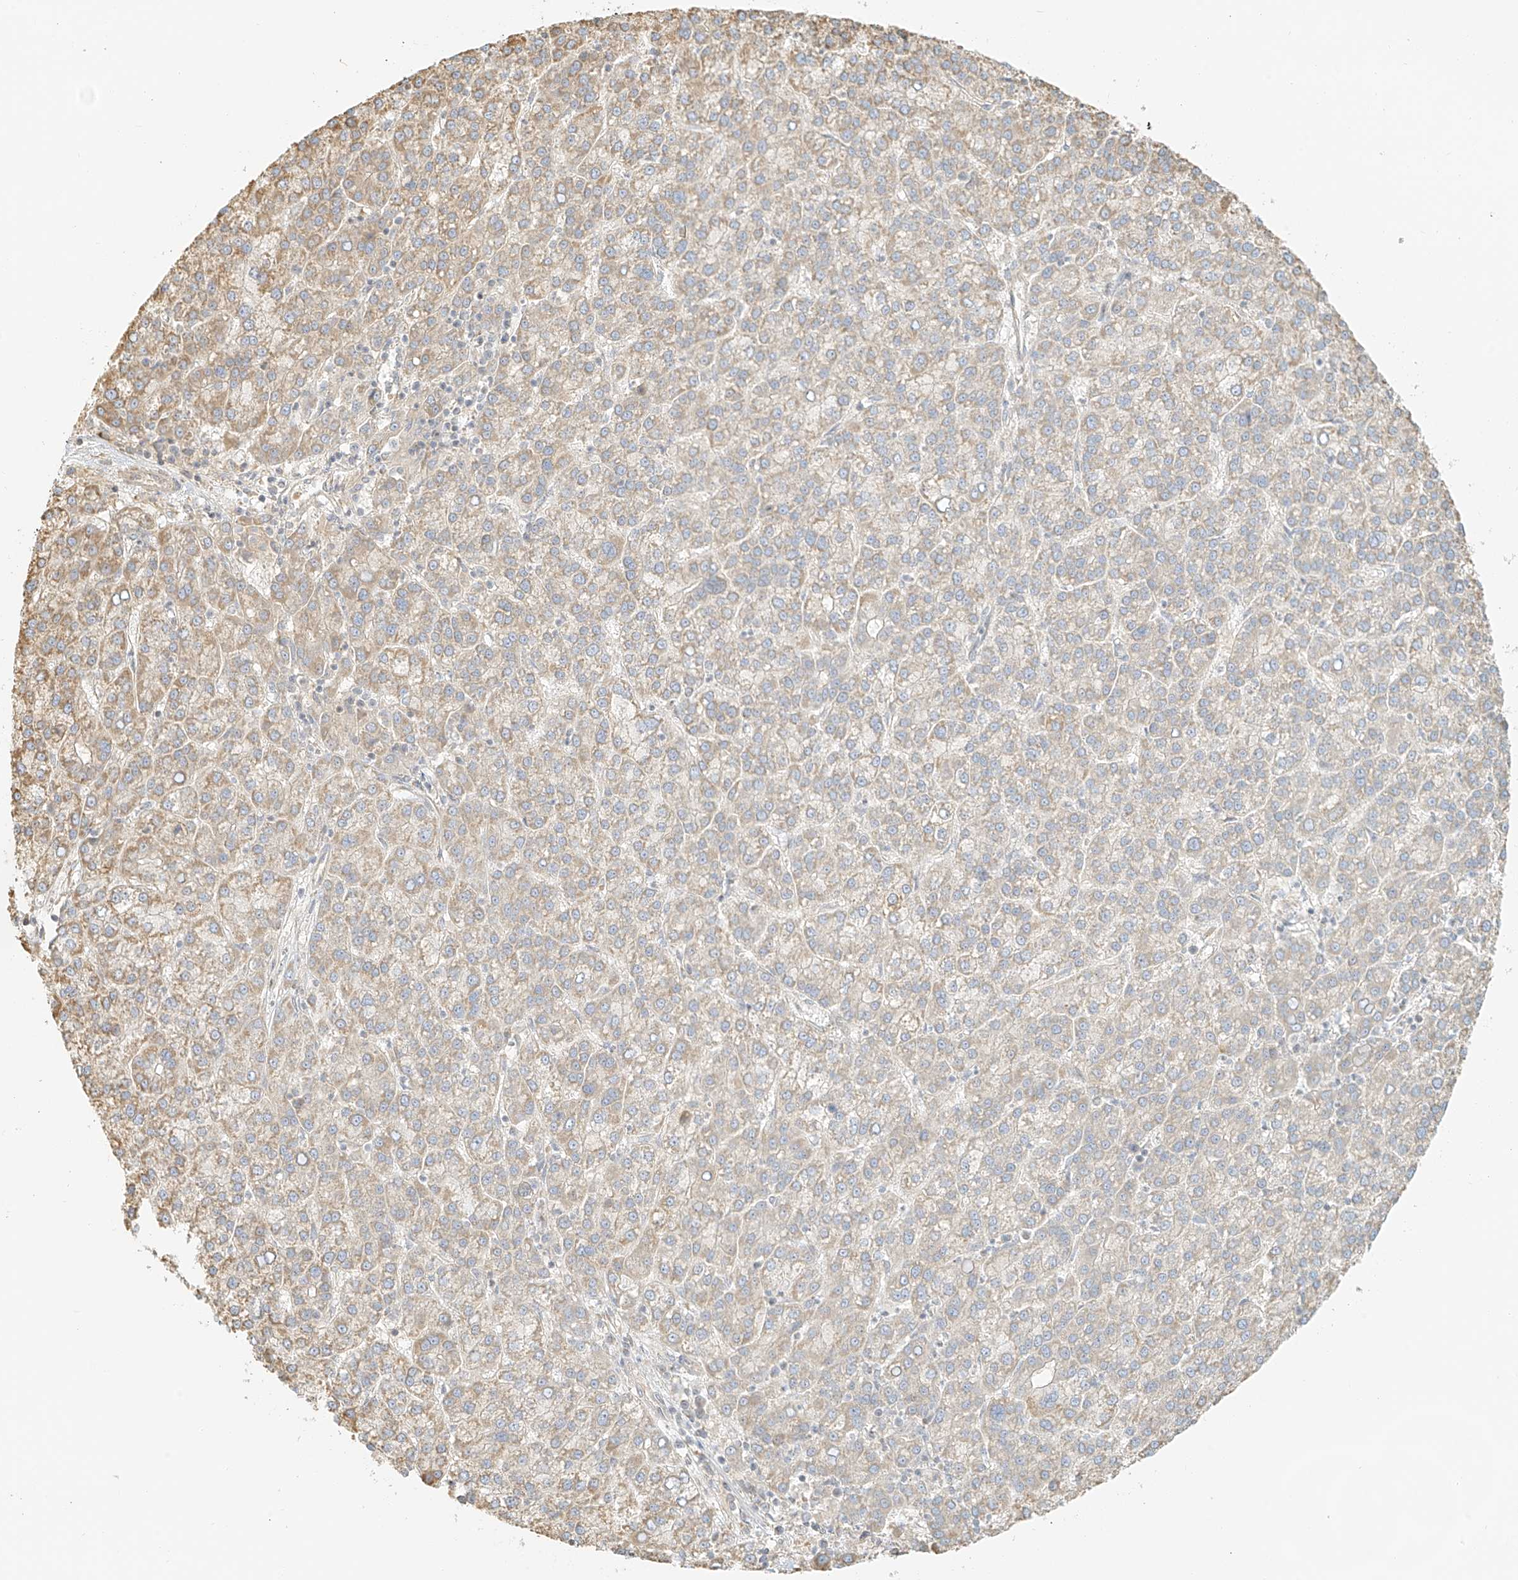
{"staining": {"intensity": "weak", "quantity": ">75%", "location": "cytoplasmic/membranous"}, "tissue": "liver cancer", "cell_type": "Tumor cells", "image_type": "cancer", "snomed": [{"axis": "morphology", "description": "Carcinoma, Hepatocellular, NOS"}, {"axis": "topography", "description": "Liver"}], "caption": "Liver hepatocellular carcinoma stained for a protein (brown) reveals weak cytoplasmic/membranous positive positivity in approximately >75% of tumor cells.", "gene": "UPK1B", "patient": {"sex": "female", "age": 58}}